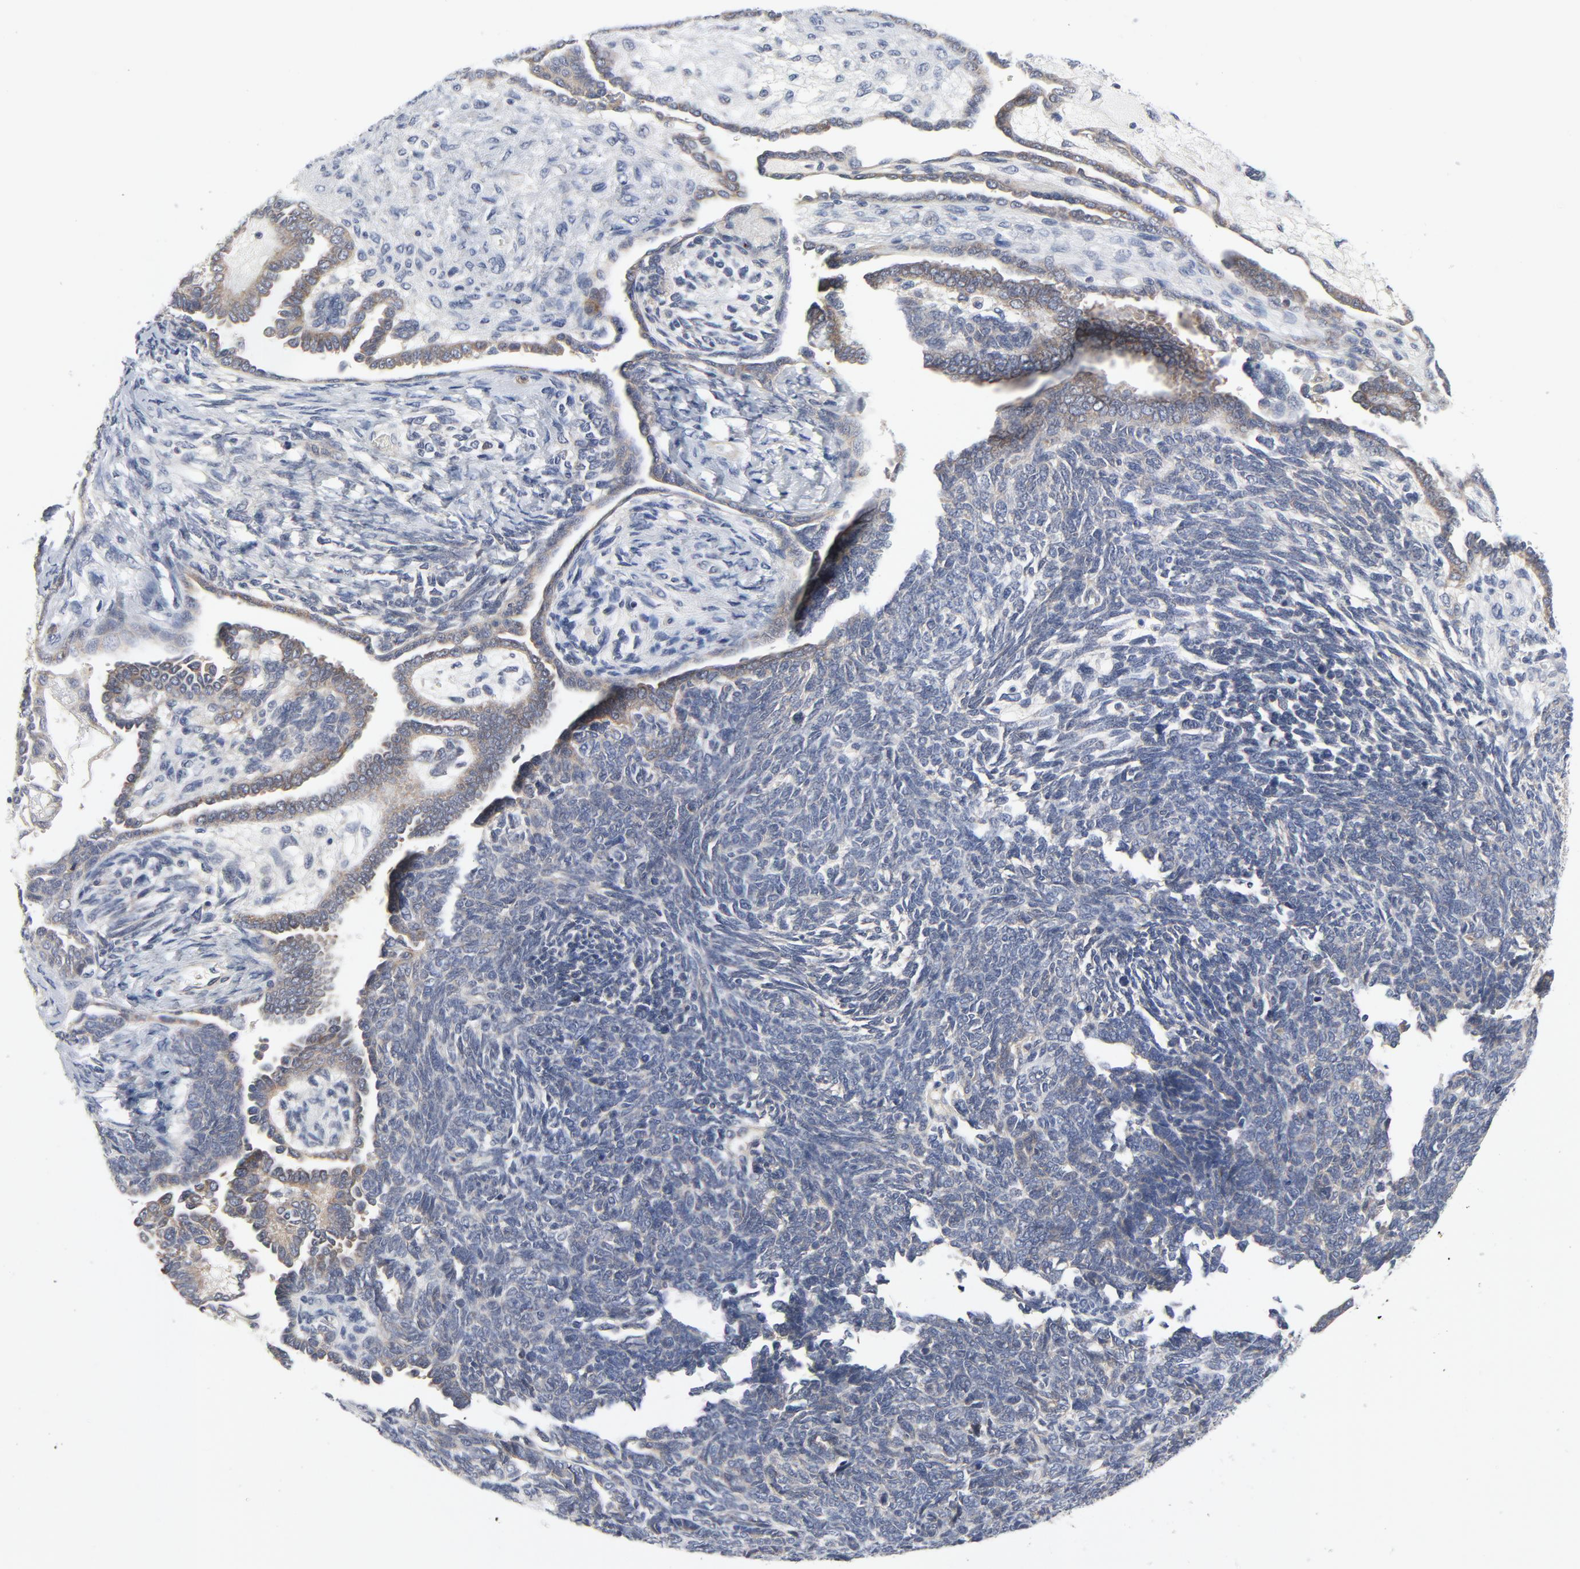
{"staining": {"intensity": "weak", "quantity": "25%-75%", "location": "cytoplasmic/membranous"}, "tissue": "endometrial cancer", "cell_type": "Tumor cells", "image_type": "cancer", "snomed": [{"axis": "morphology", "description": "Neoplasm, malignant, NOS"}, {"axis": "topography", "description": "Endometrium"}], "caption": "Immunohistochemistry image of human endometrial neoplasm (malignant) stained for a protein (brown), which exhibits low levels of weak cytoplasmic/membranous expression in about 25%-75% of tumor cells.", "gene": "BAD", "patient": {"sex": "female", "age": 74}}